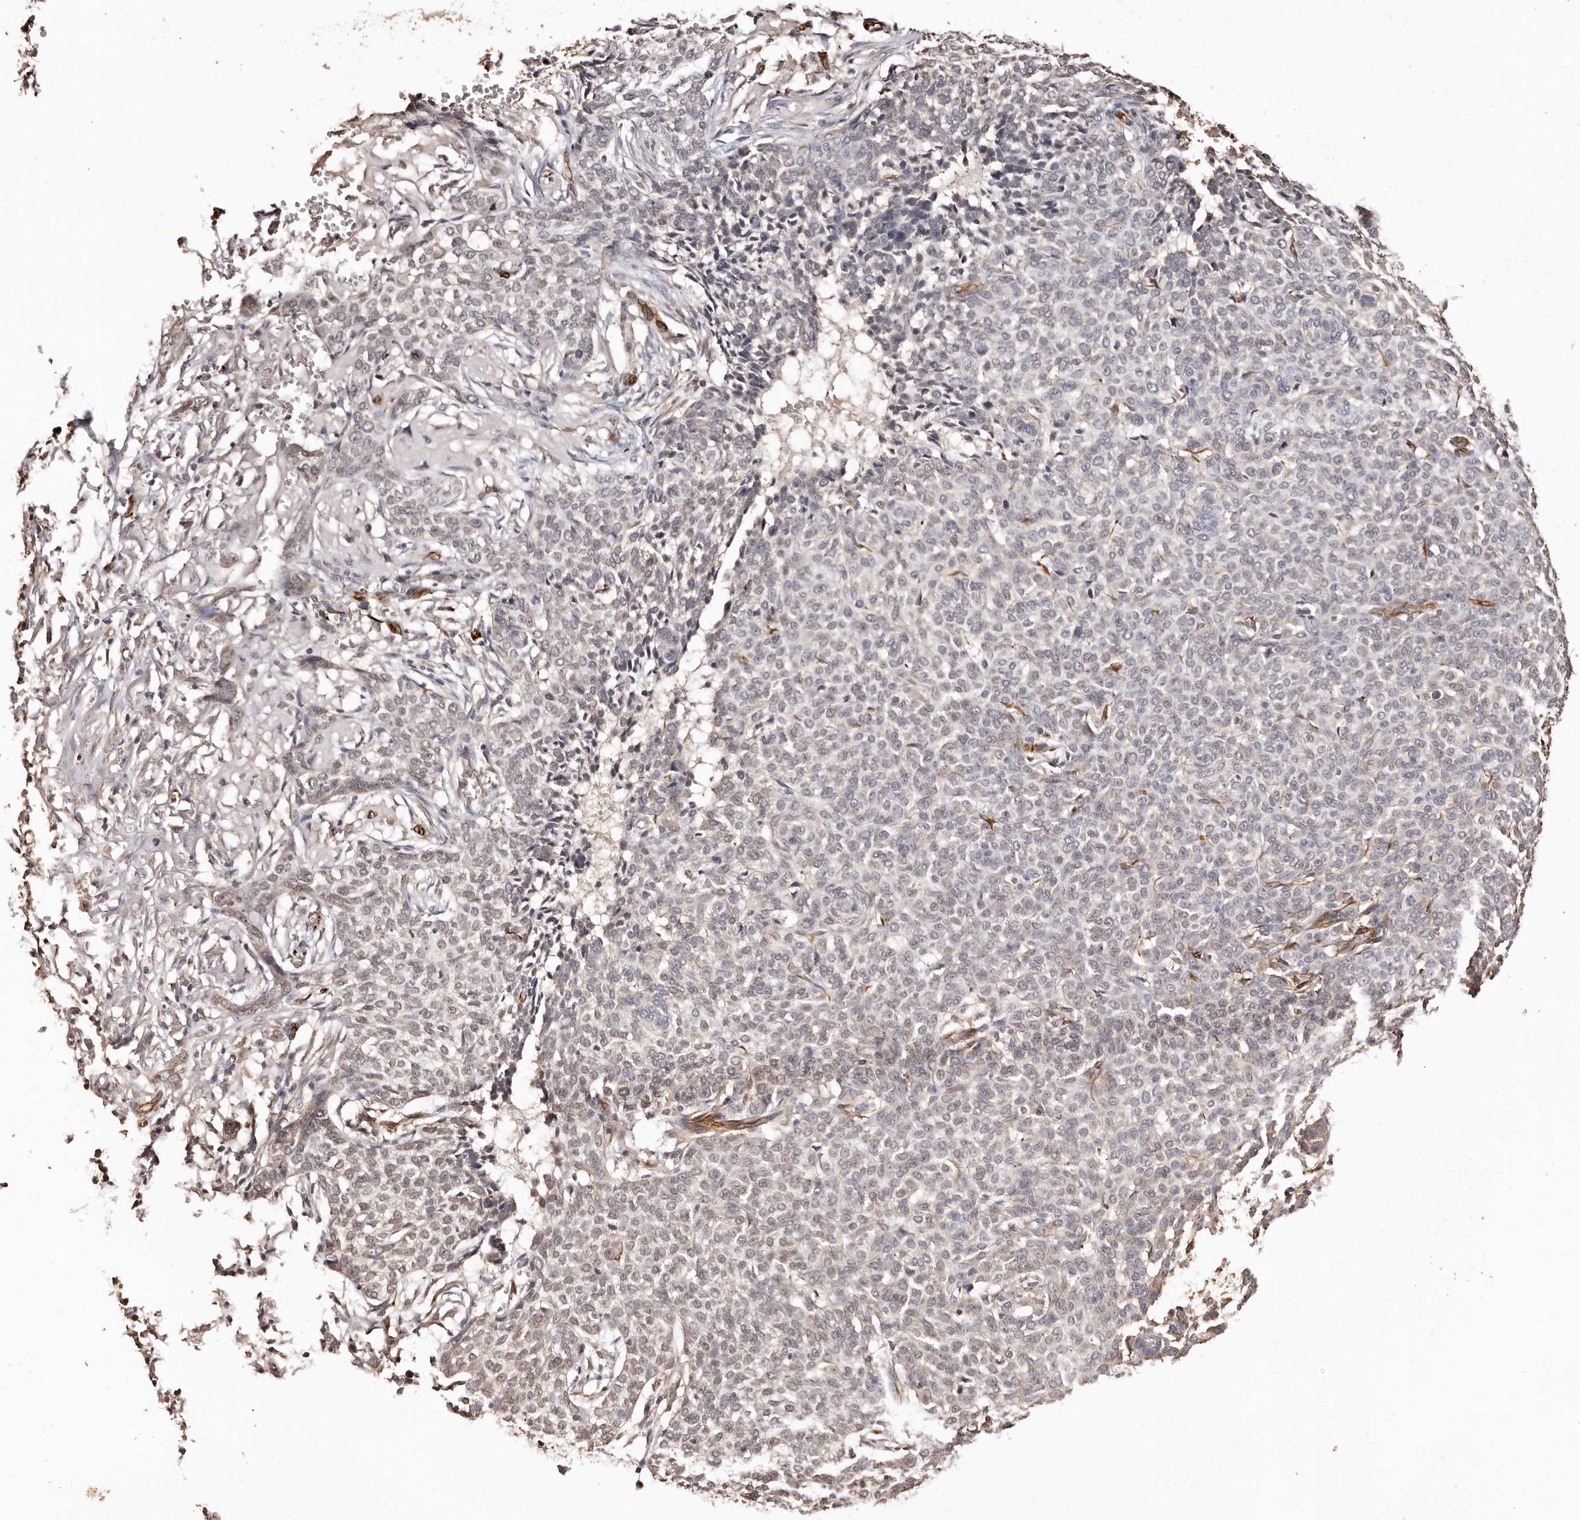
{"staining": {"intensity": "weak", "quantity": "25%-75%", "location": "cytoplasmic/membranous,nuclear"}, "tissue": "skin cancer", "cell_type": "Tumor cells", "image_type": "cancer", "snomed": [{"axis": "morphology", "description": "Basal cell carcinoma"}, {"axis": "topography", "description": "Skin"}], "caption": "Immunohistochemical staining of human skin basal cell carcinoma demonstrates low levels of weak cytoplasmic/membranous and nuclear protein expression in approximately 25%-75% of tumor cells. (DAB IHC with brightfield microscopy, high magnification).", "gene": "ZNF557", "patient": {"sex": "male", "age": 85}}